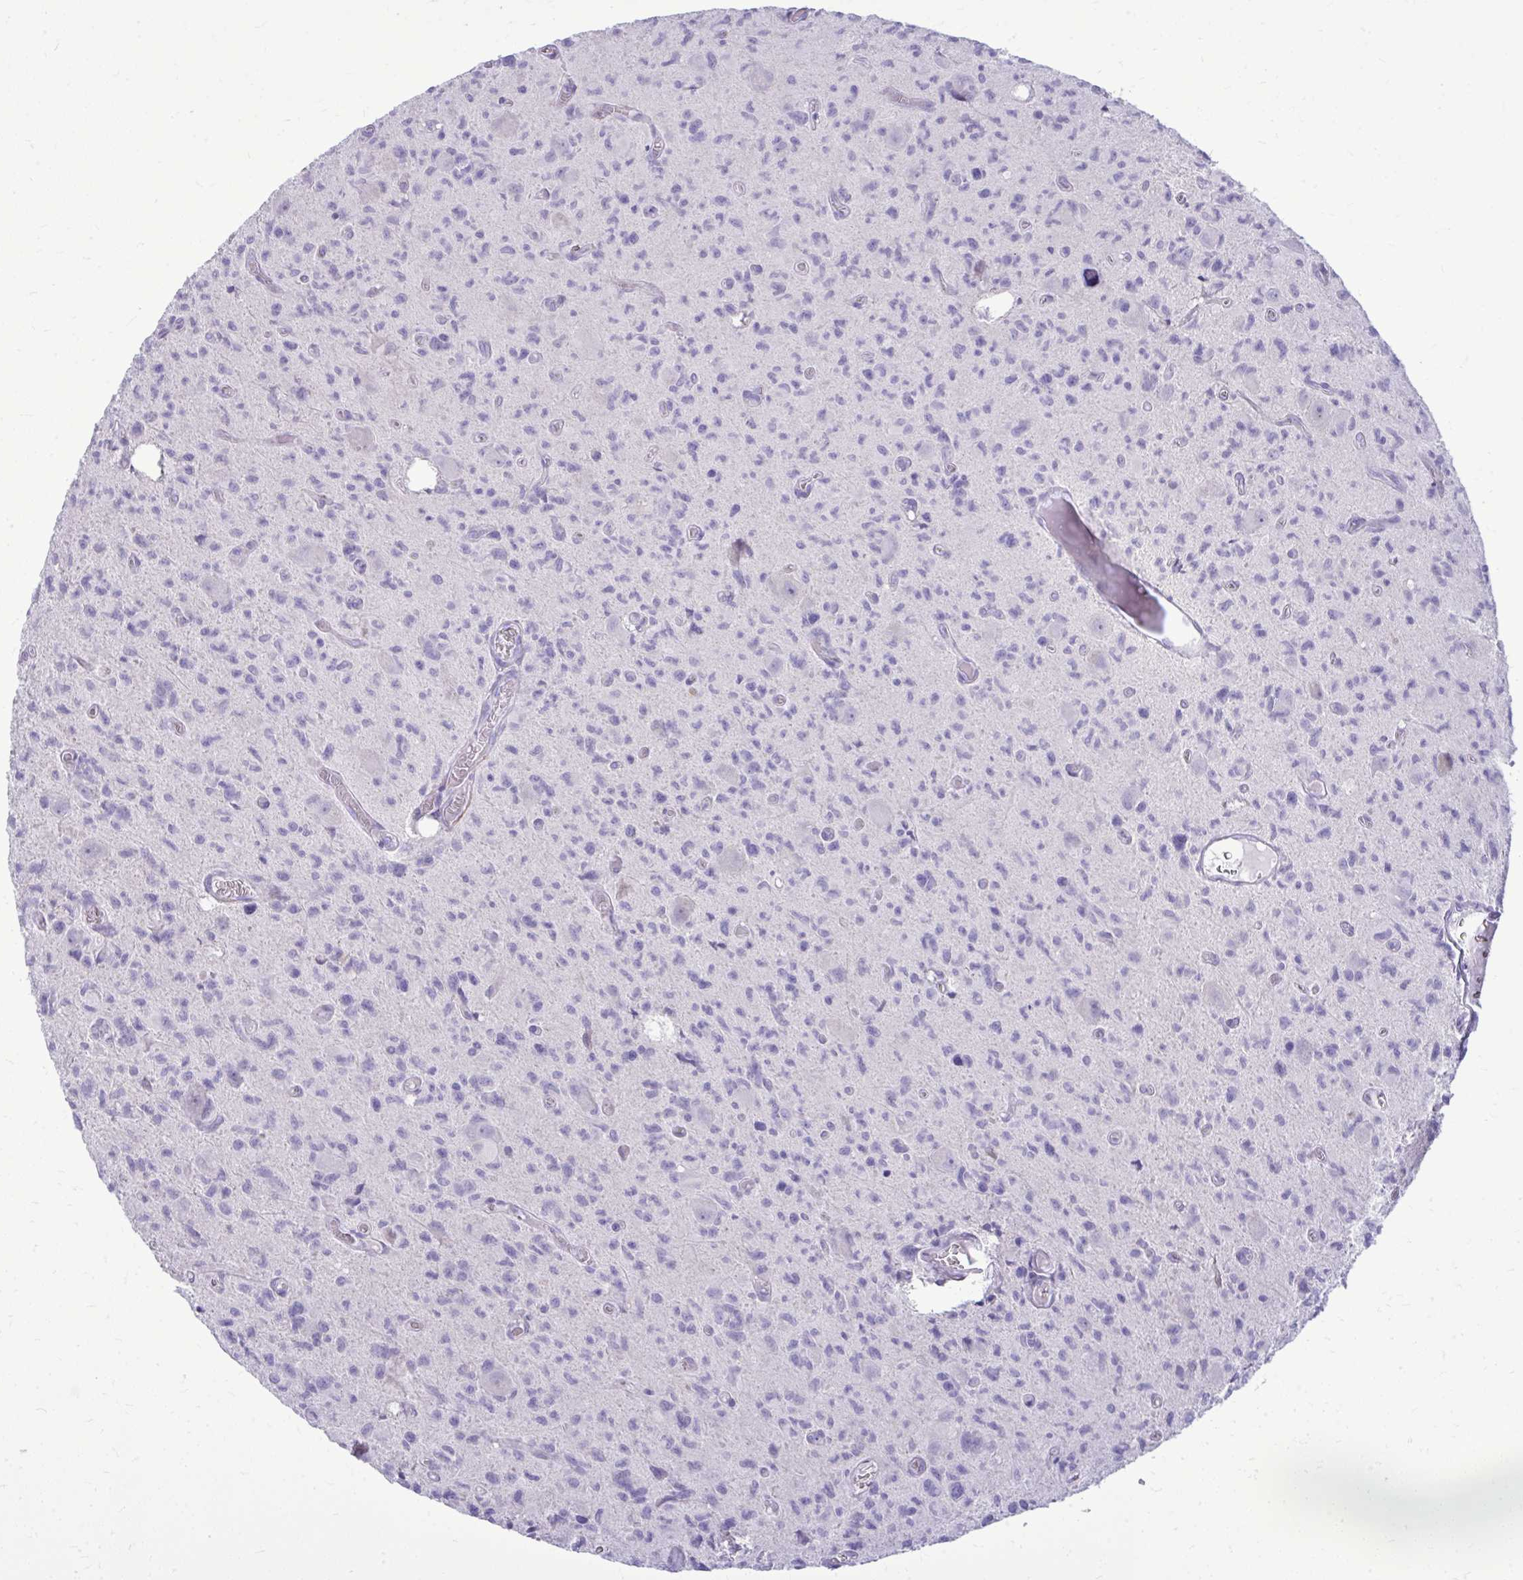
{"staining": {"intensity": "negative", "quantity": "none", "location": "none"}, "tissue": "glioma", "cell_type": "Tumor cells", "image_type": "cancer", "snomed": [{"axis": "morphology", "description": "Glioma, malignant, High grade"}, {"axis": "topography", "description": "Brain"}], "caption": "Human glioma stained for a protein using IHC displays no positivity in tumor cells.", "gene": "BCL6B", "patient": {"sex": "male", "age": 76}}